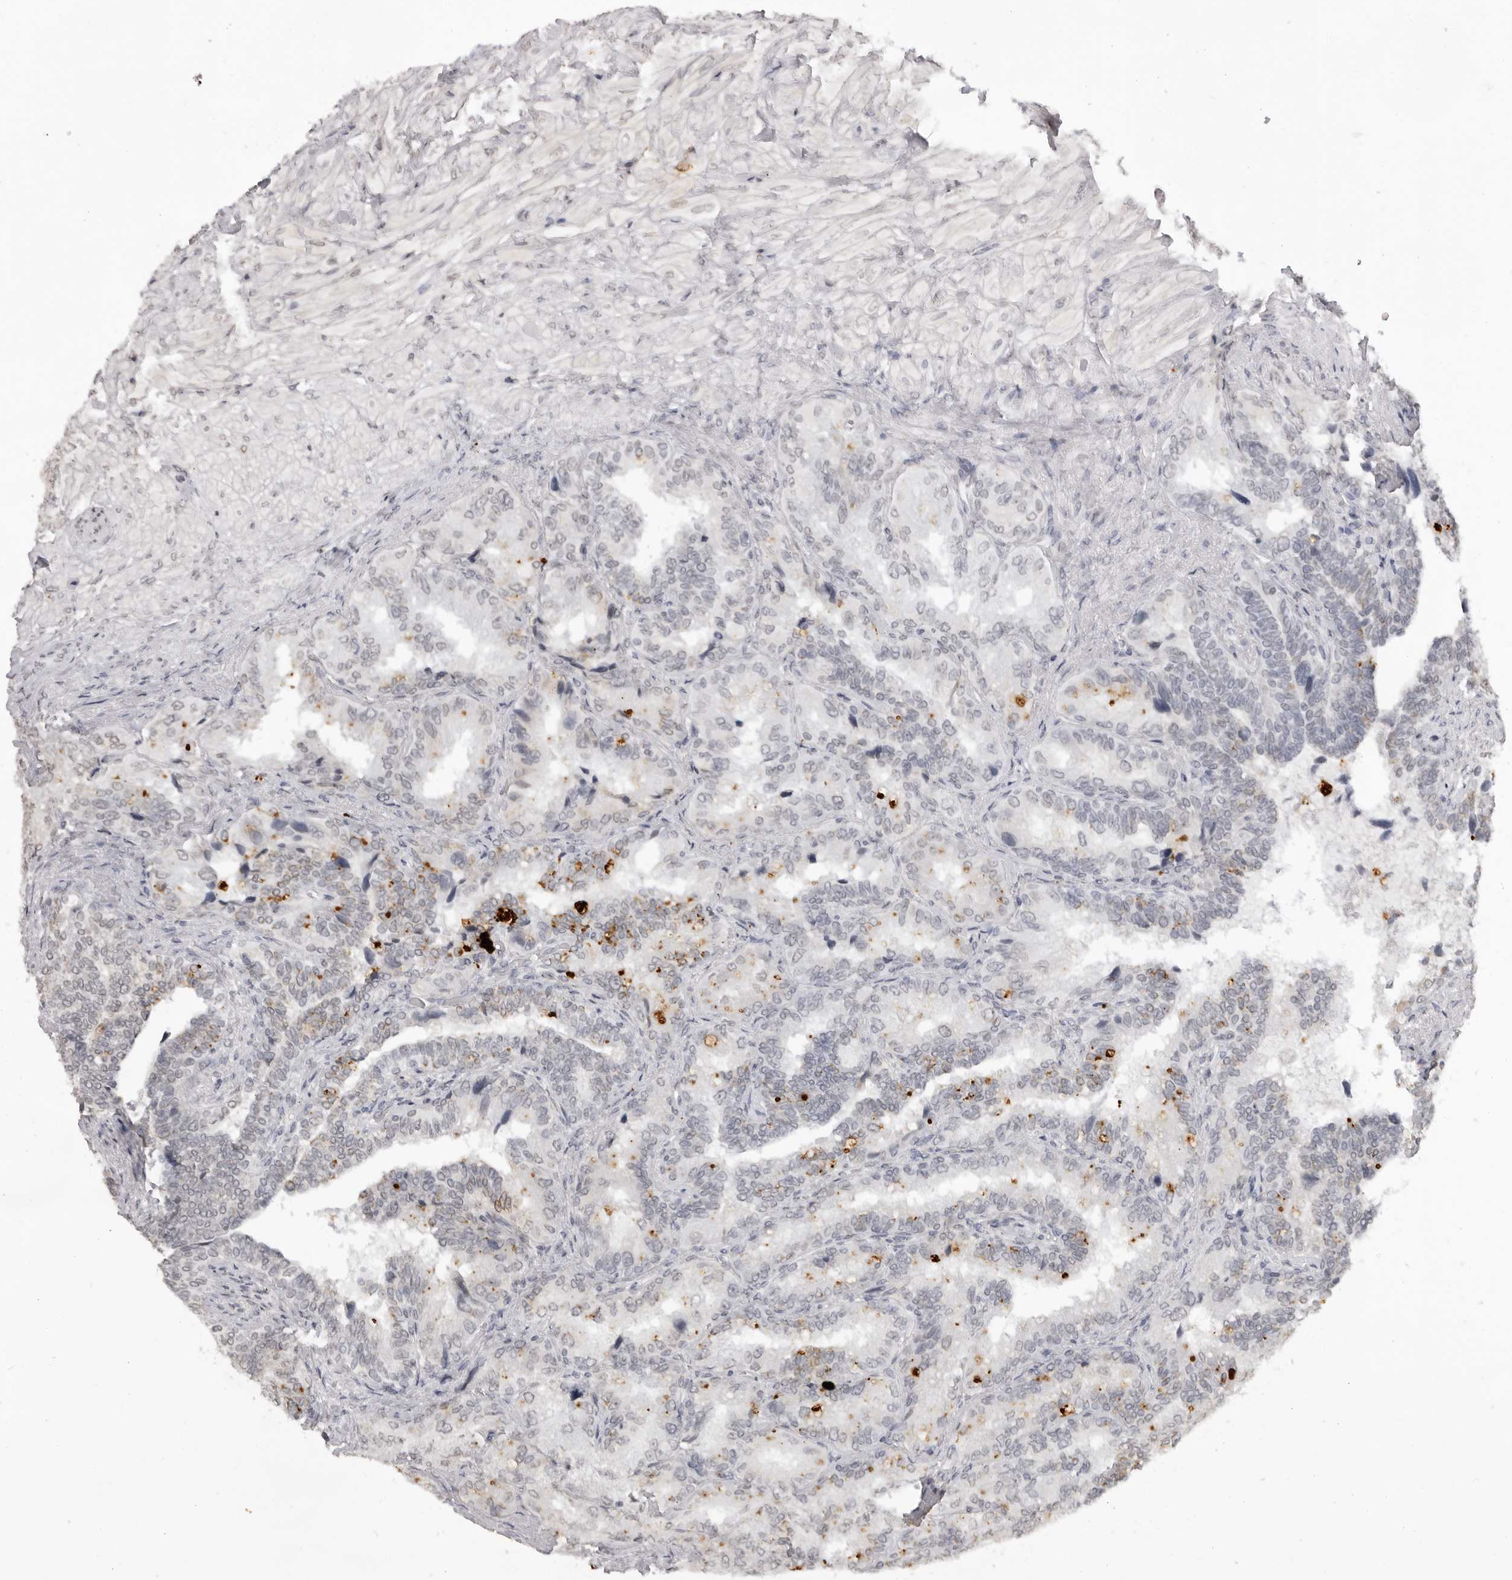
{"staining": {"intensity": "negative", "quantity": "none", "location": "none"}, "tissue": "seminal vesicle", "cell_type": "Glandular cells", "image_type": "normal", "snomed": [{"axis": "morphology", "description": "Normal tissue, NOS"}, {"axis": "topography", "description": "Seminal veicle"}, {"axis": "topography", "description": "Peripheral nerve tissue"}], "caption": "Immunohistochemistry histopathology image of unremarkable human seminal vesicle stained for a protein (brown), which shows no positivity in glandular cells. (Brightfield microscopy of DAB immunohistochemistry at high magnification).", "gene": "NTM", "patient": {"sex": "male", "age": 63}}